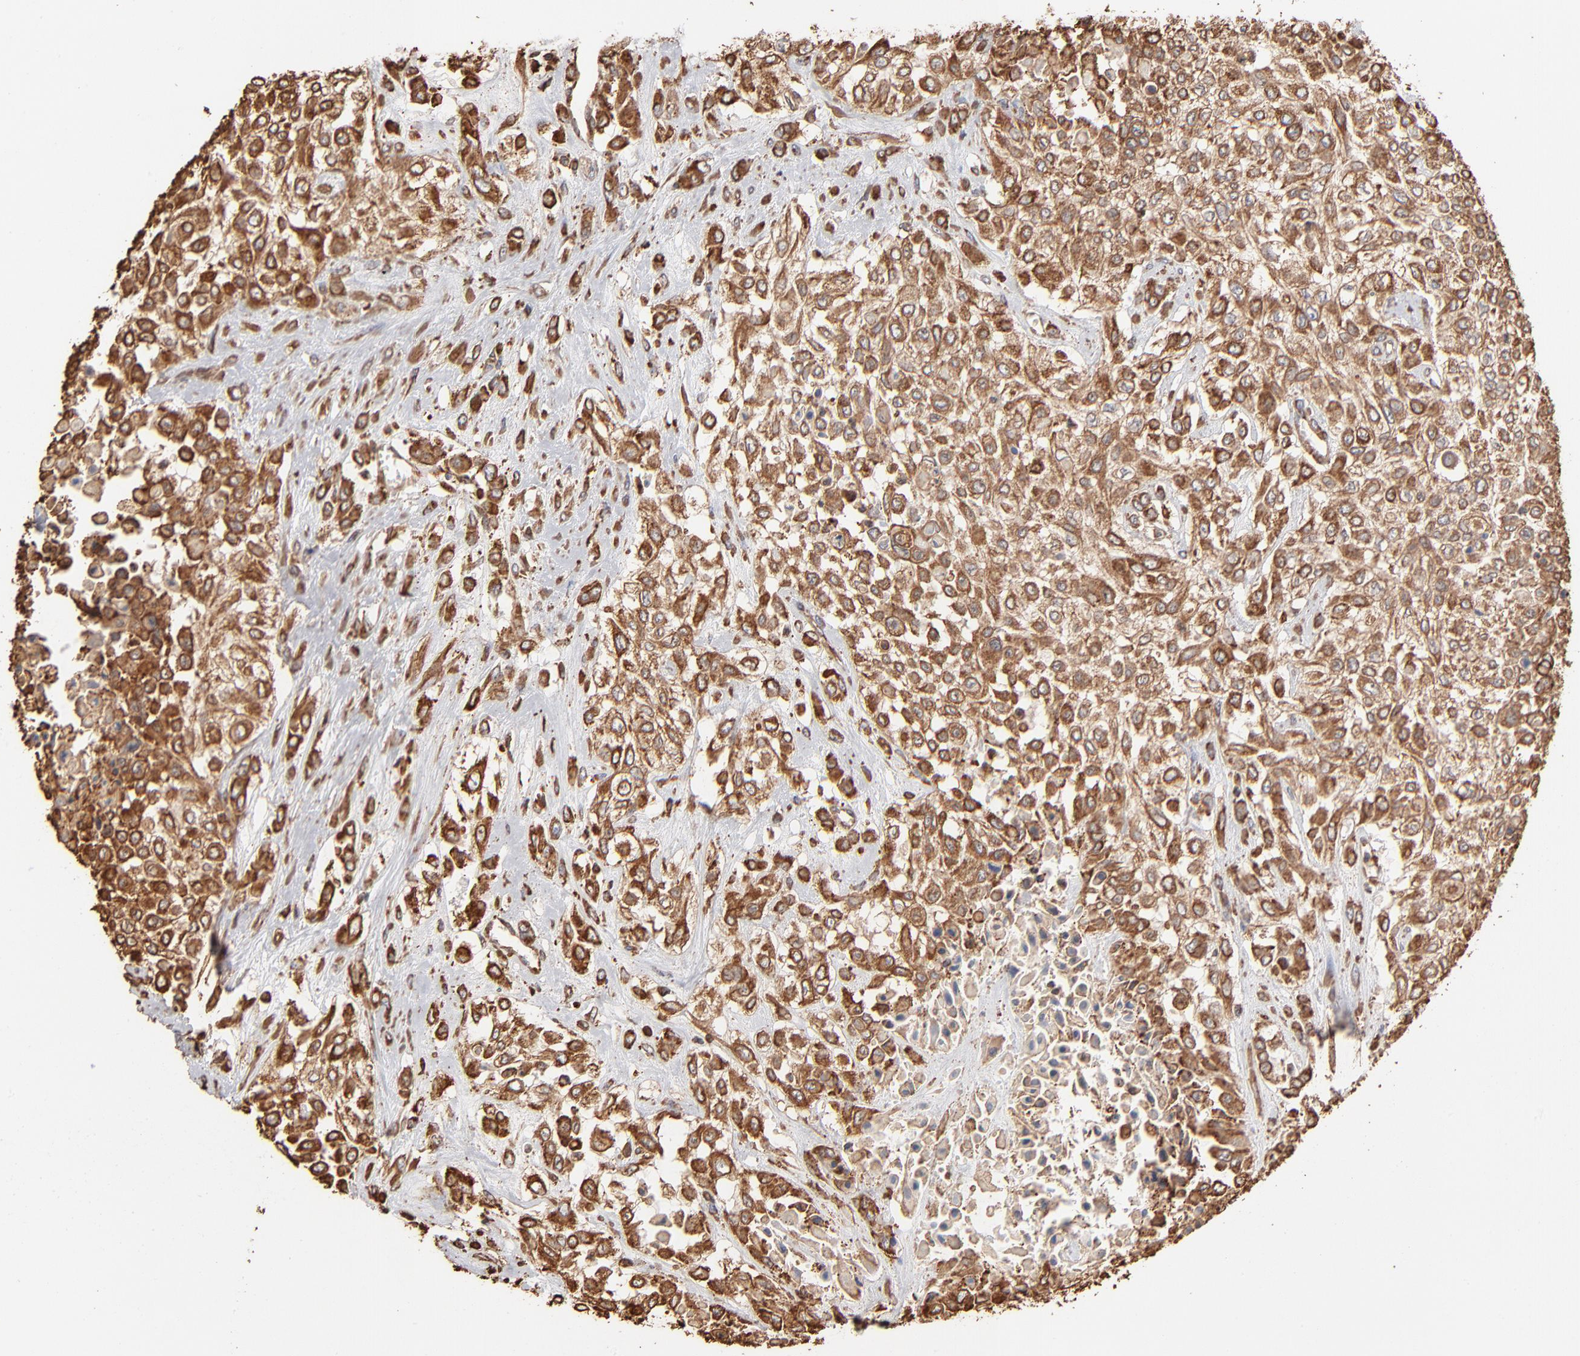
{"staining": {"intensity": "moderate", "quantity": ">75%", "location": "cytoplasmic/membranous"}, "tissue": "urothelial cancer", "cell_type": "Tumor cells", "image_type": "cancer", "snomed": [{"axis": "morphology", "description": "Urothelial carcinoma, High grade"}, {"axis": "topography", "description": "Urinary bladder"}], "caption": "A high-resolution histopathology image shows immunohistochemistry staining of urothelial carcinoma (high-grade), which exhibits moderate cytoplasmic/membranous staining in approximately >75% of tumor cells.", "gene": "PDIA3", "patient": {"sex": "male", "age": 57}}